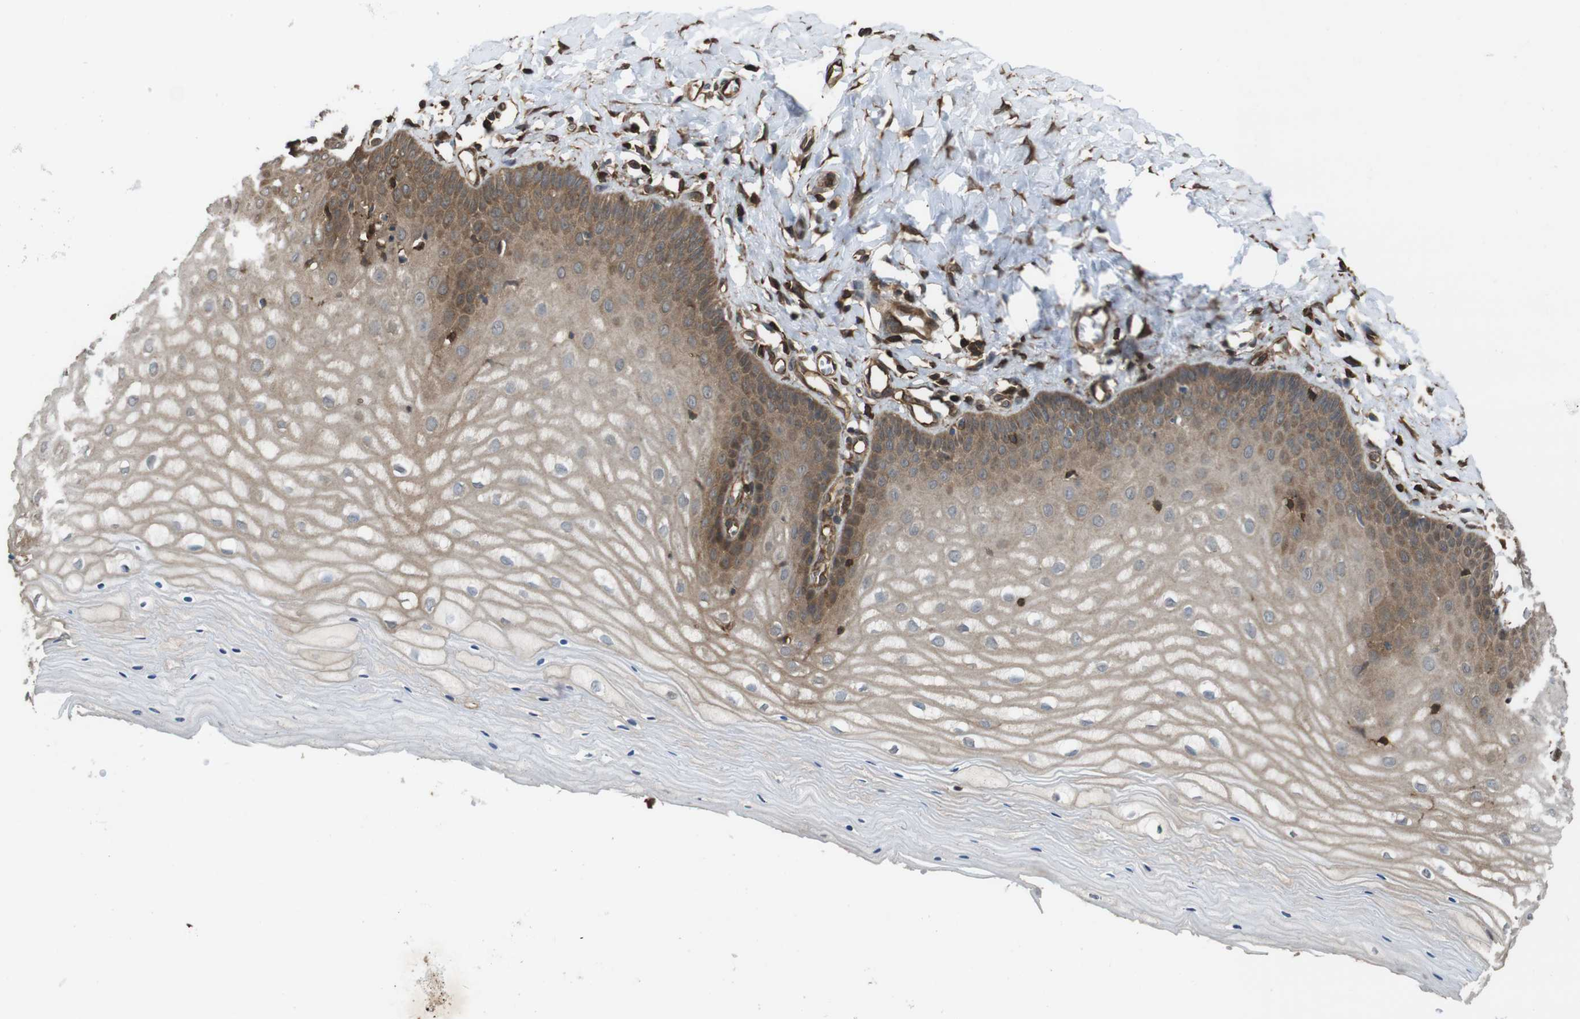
{"staining": {"intensity": "strong", "quantity": ">75%", "location": "cytoplasmic/membranous"}, "tissue": "cervix", "cell_type": "Glandular cells", "image_type": "normal", "snomed": [{"axis": "morphology", "description": "Normal tissue, NOS"}, {"axis": "topography", "description": "Cervix"}], "caption": "A high-resolution photomicrograph shows immunohistochemistry (IHC) staining of unremarkable cervix, which reveals strong cytoplasmic/membranous staining in approximately >75% of glandular cells.", "gene": "ARHGDIA", "patient": {"sex": "female", "age": 55}}